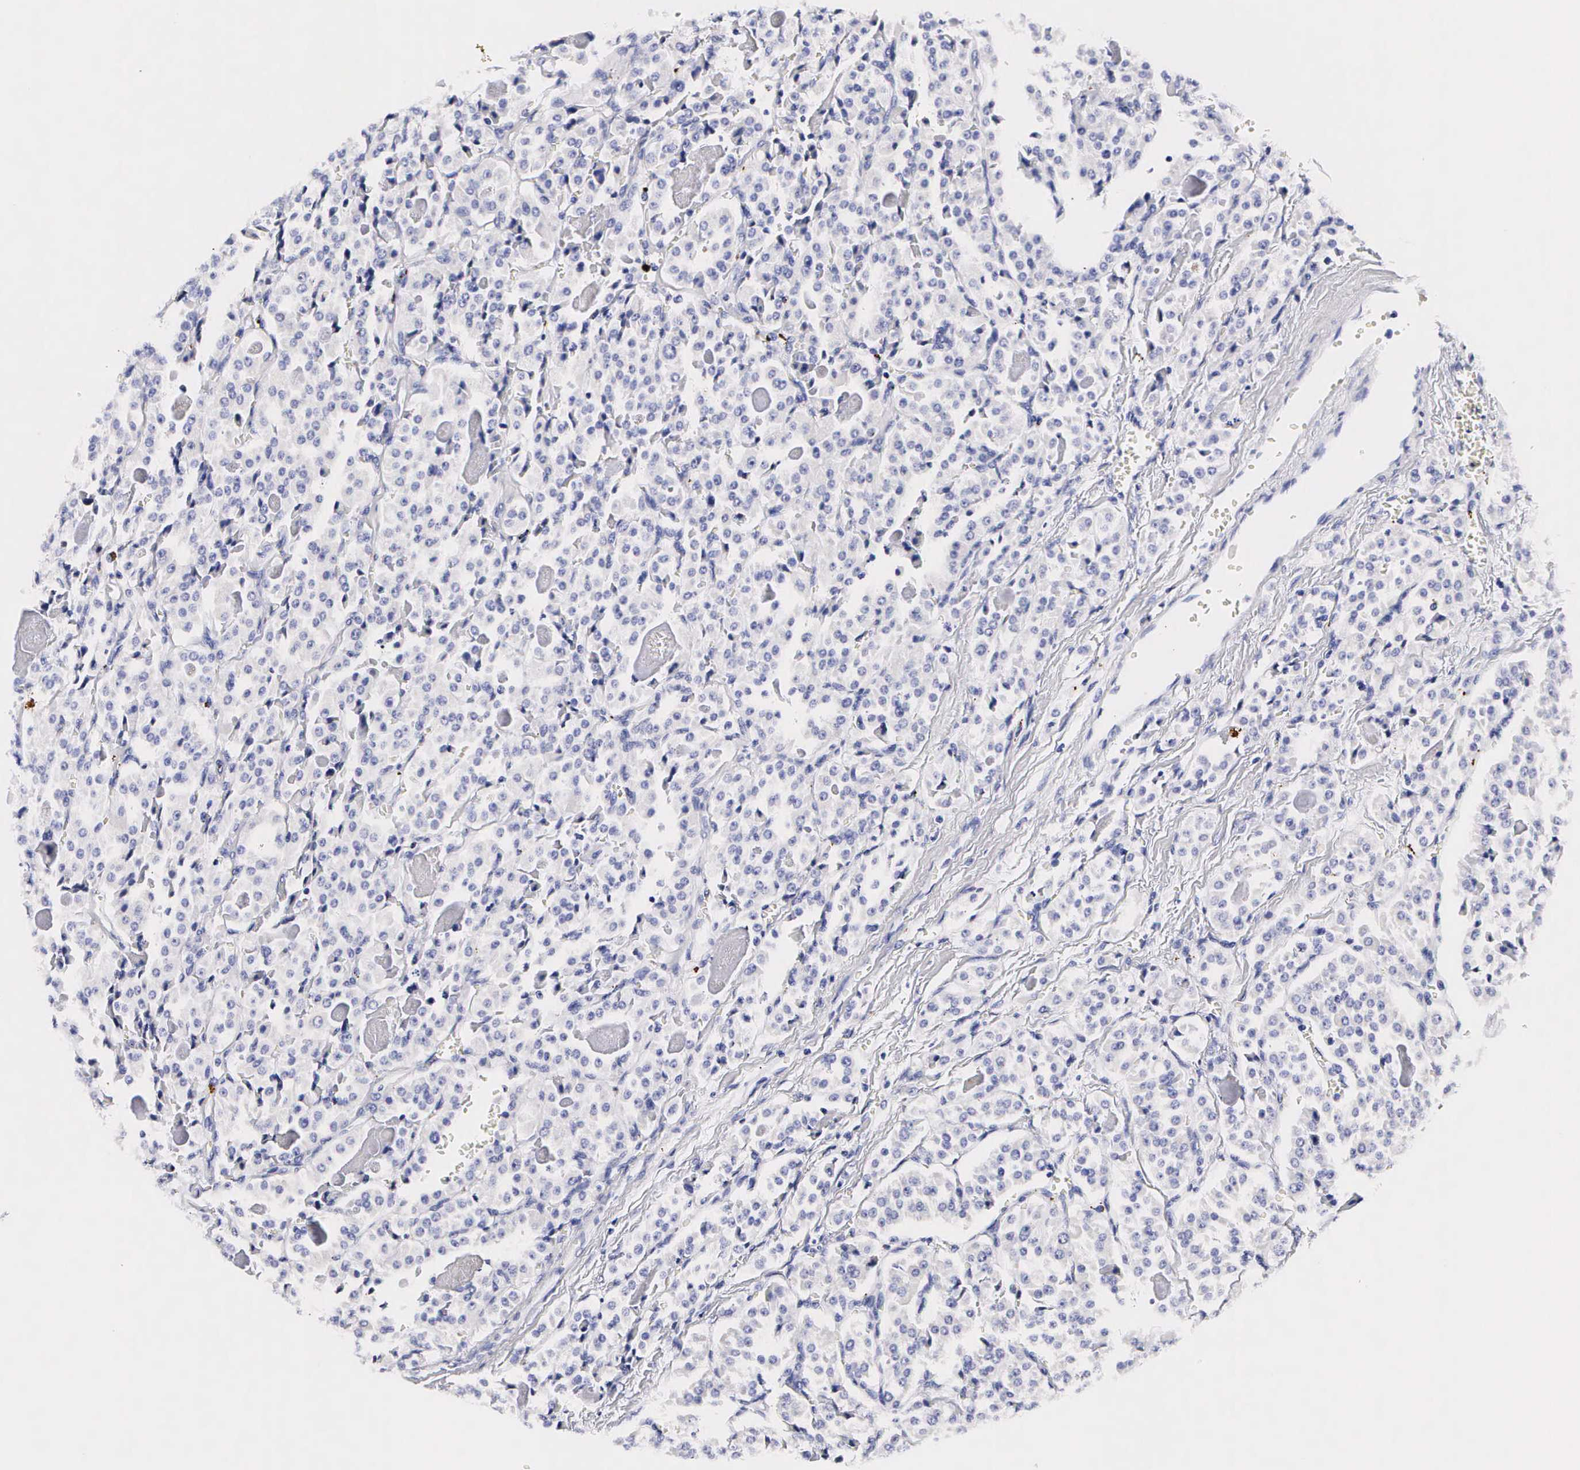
{"staining": {"intensity": "negative", "quantity": "none", "location": "none"}, "tissue": "thyroid cancer", "cell_type": "Tumor cells", "image_type": "cancer", "snomed": [{"axis": "morphology", "description": "Carcinoma, NOS"}, {"axis": "topography", "description": "Thyroid gland"}], "caption": "This photomicrograph is of thyroid carcinoma stained with IHC to label a protein in brown with the nuclei are counter-stained blue. There is no staining in tumor cells.", "gene": "RNASE6", "patient": {"sex": "male", "age": 76}}